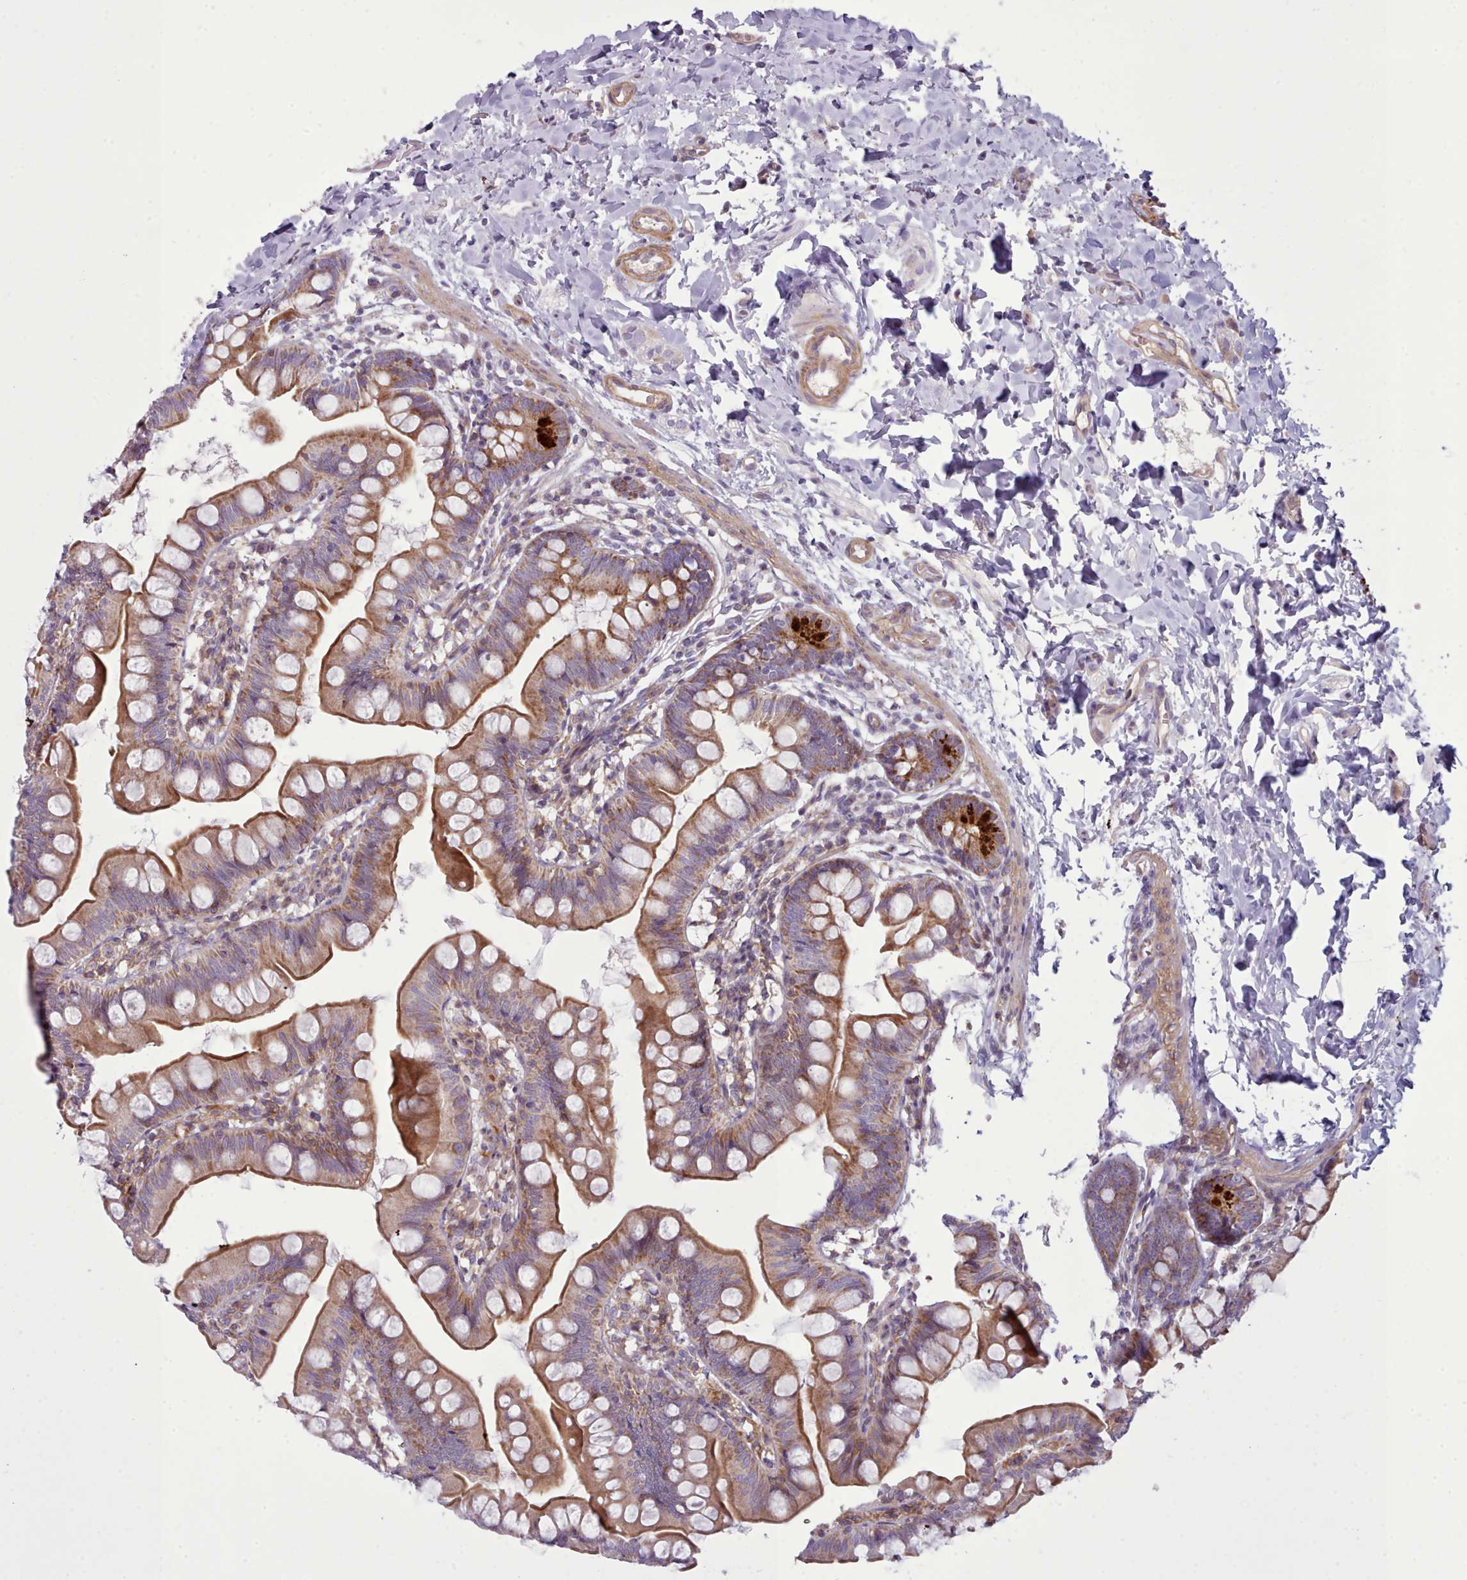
{"staining": {"intensity": "moderate", "quantity": ">75%", "location": "cytoplasmic/membranous"}, "tissue": "small intestine", "cell_type": "Glandular cells", "image_type": "normal", "snomed": [{"axis": "morphology", "description": "Normal tissue, NOS"}, {"axis": "topography", "description": "Small intestine"}], "caption": "Small intestine stained with a brown dye demonstrates moderate cytoplasmic/membranous positive expression in approximately >75% of glandular cells.", "gene": "TENT4B", "patient": {"sex": "male", "age": 7}}